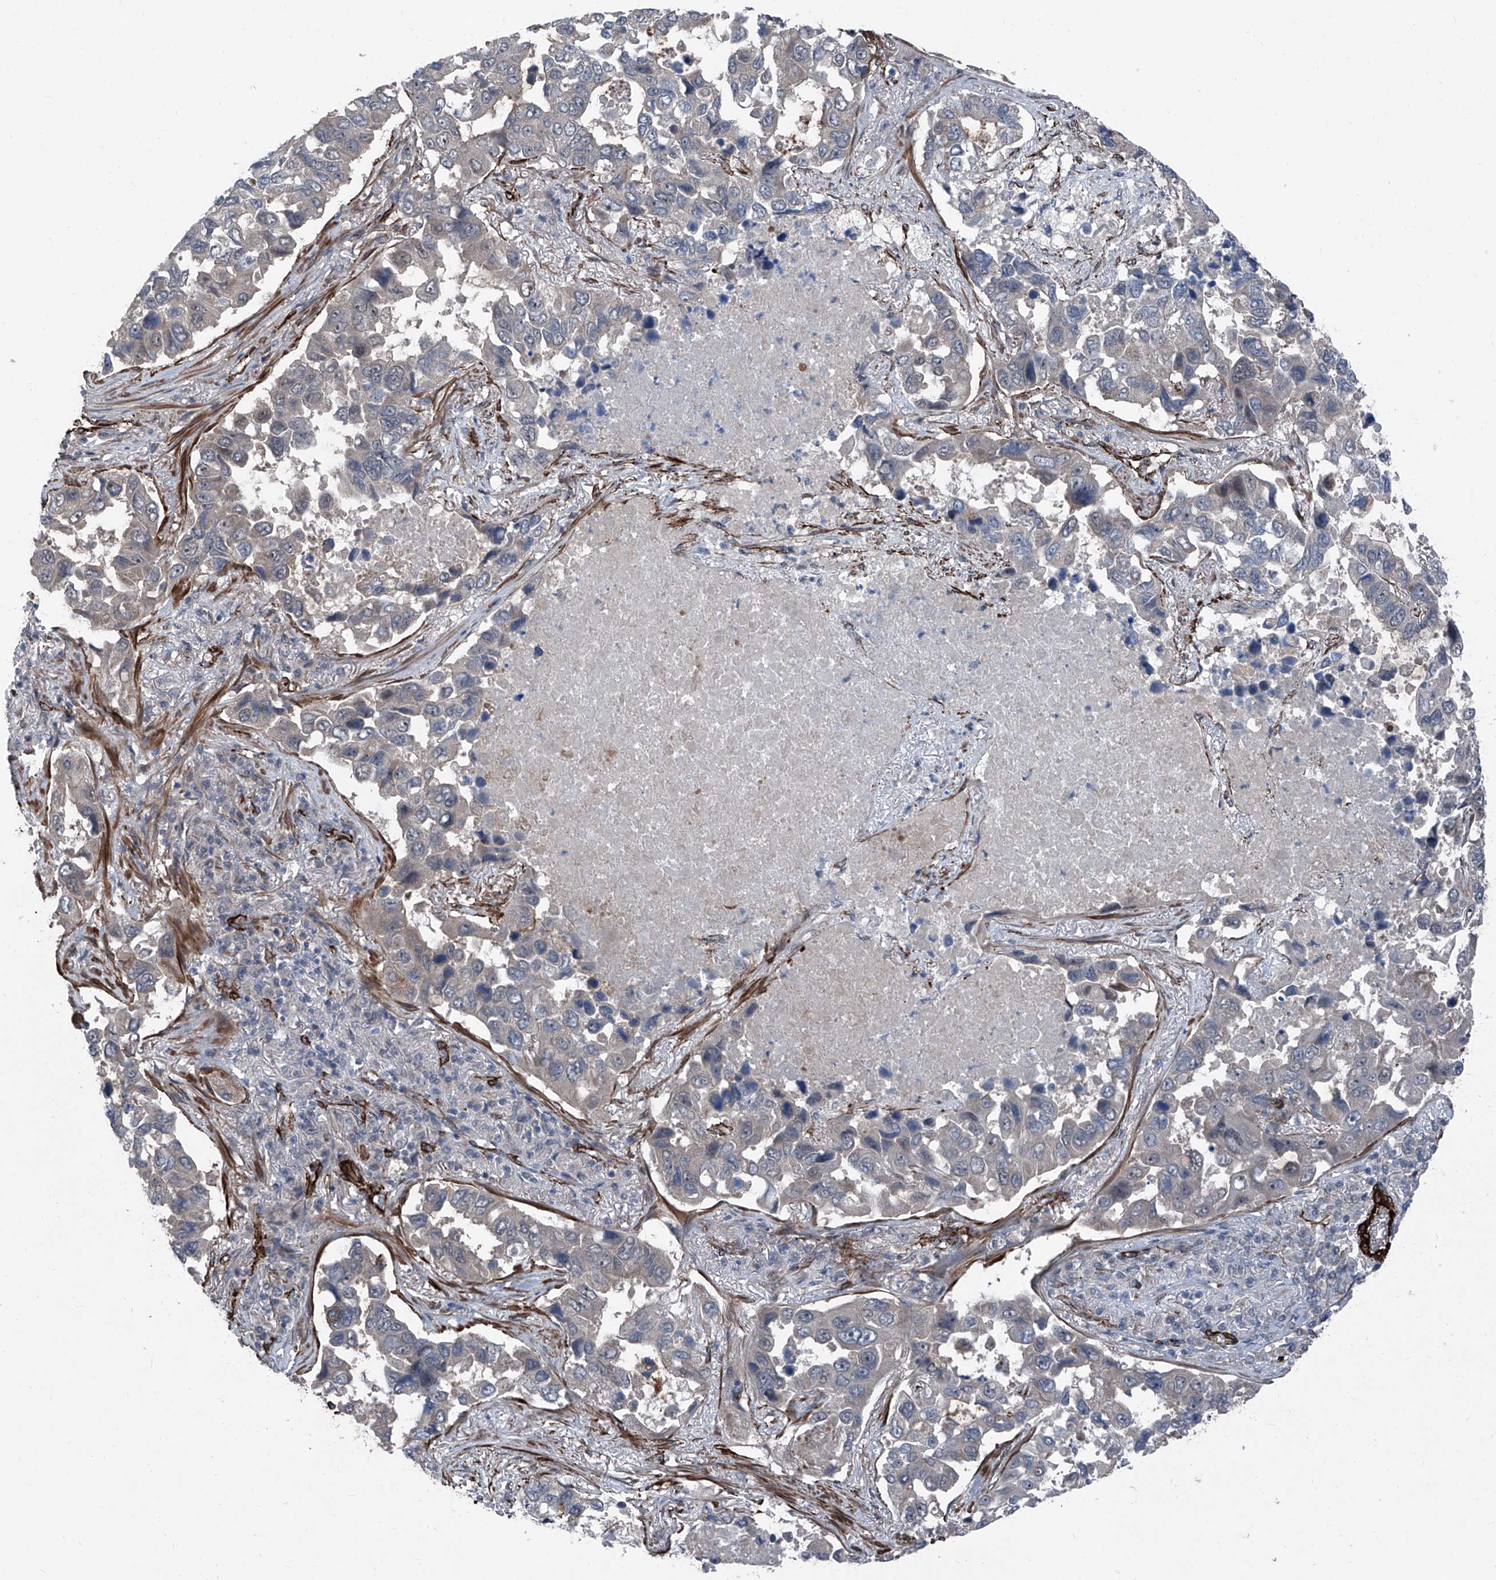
{"staining": {"intensity": "negative", "quantity": "none", "location": "none"}, "tissue": "lung cancer", "cell_type": "Tumor cells", "image_type": "cancer", "snomed": [{"axis": "morphology", "description": "Adenocarcinoma, NOS"}, {"axis": "topography", "description": "Lung"}], "caption": "Immunohistochemistry image of neoplastic tissue: human lung cancer stained with DAB shows no significant protein expression in tumor cells. The staining is performed using DAB brown chromogen with nuclei counter-stained in using hematoxylin.", "gene": "COA7", "patient": {"sex": "male", "age": 64}}